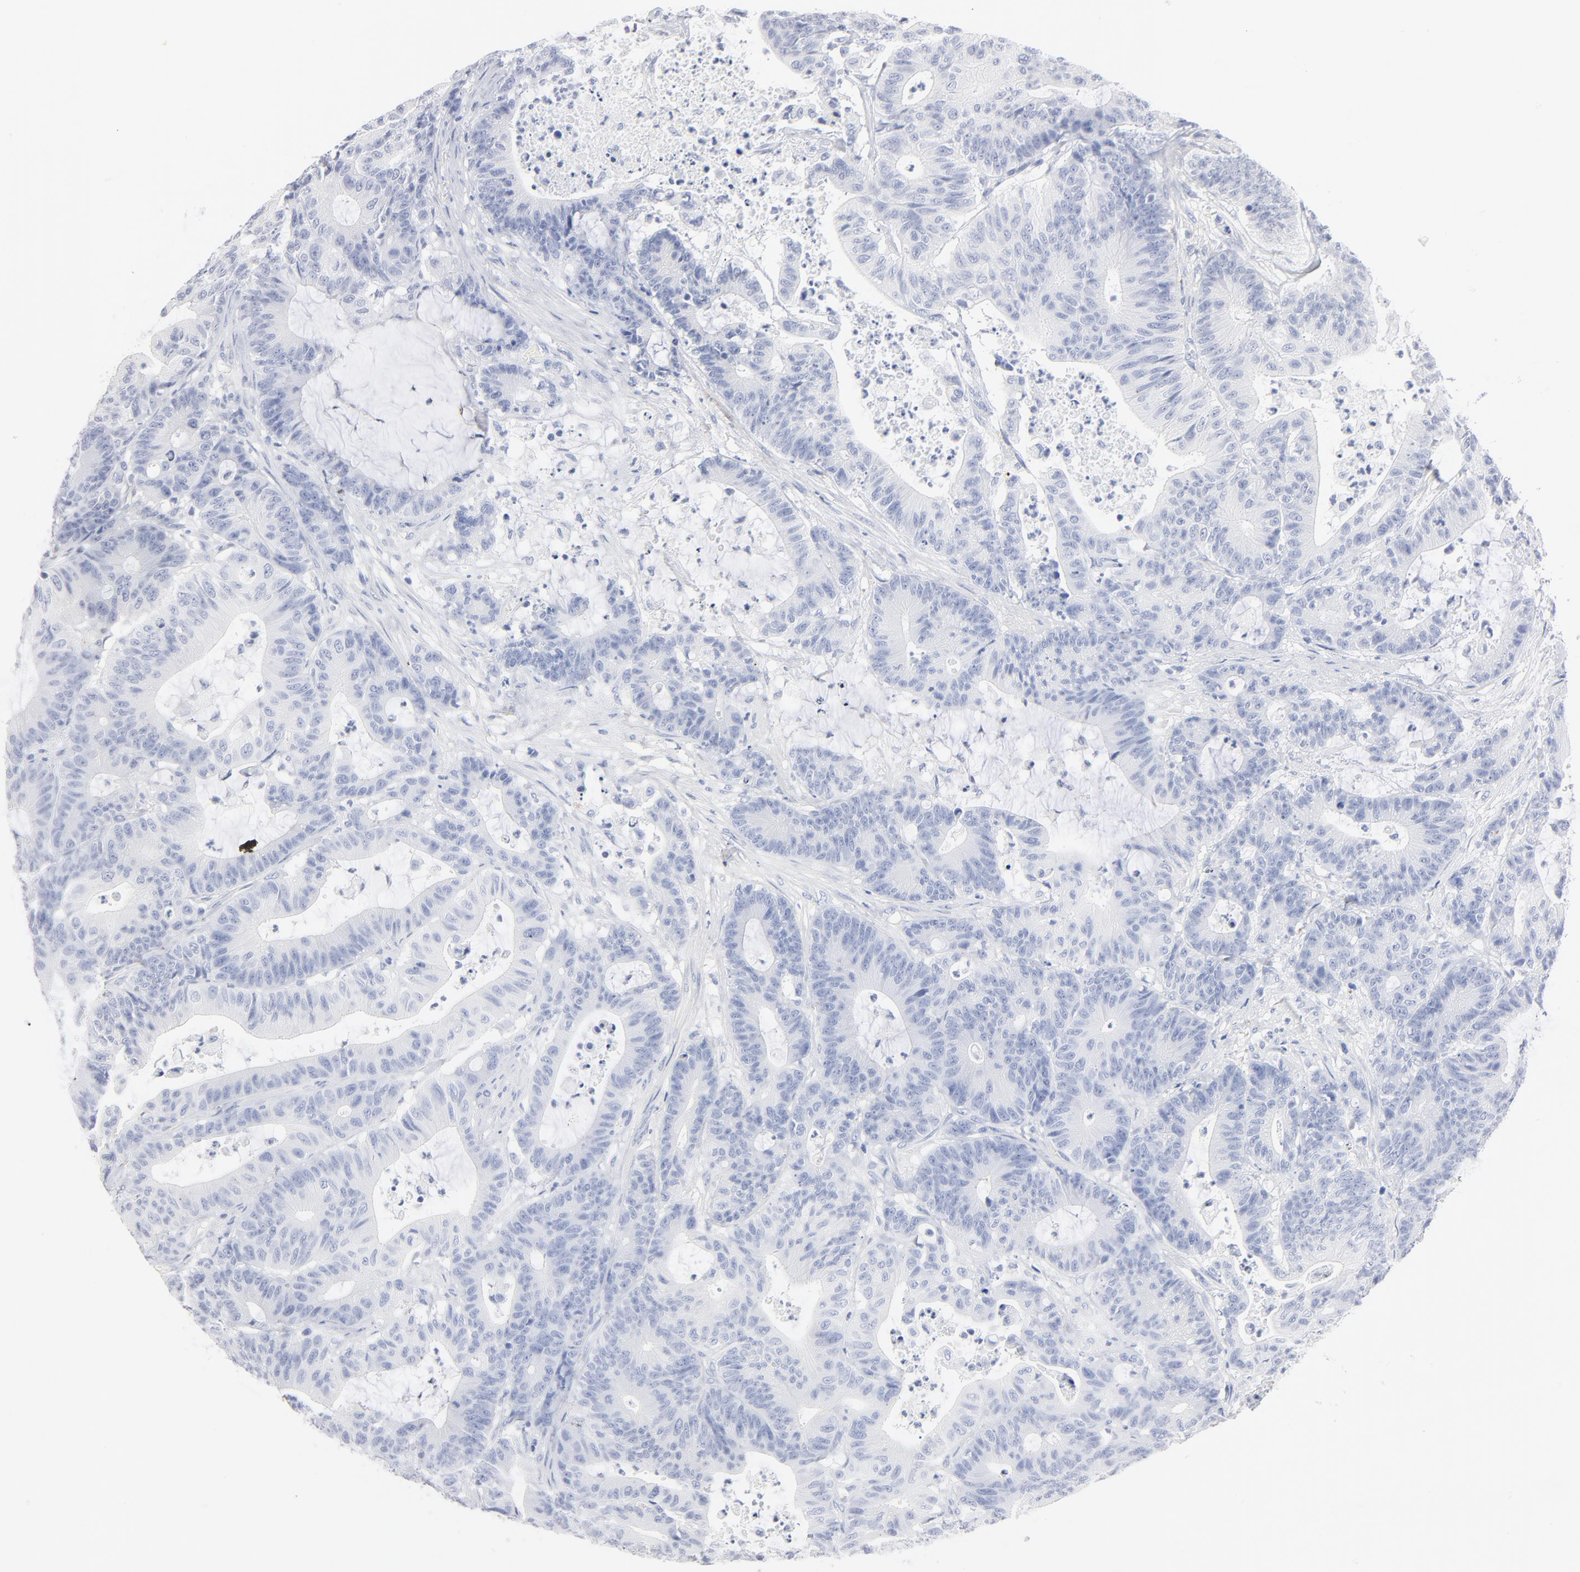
{"staining": {"intensity": "negative", "quantity": "none", "location": "none"}, "tissue": "colorectal cancer", "cell_type": "Tumor cells", "image_type": "cancer", "snomed": [{"axis": "morphology", "description": "Adenocarcinoma, NOS"}, {"axis": "topography", "description": "Colon"}], "caption": "Tumor cells are negative for protein expression in human adenocarcinoma (colorectal).", "gene": "AGTR1", "patient": {"sex": "female", "age": 84}}